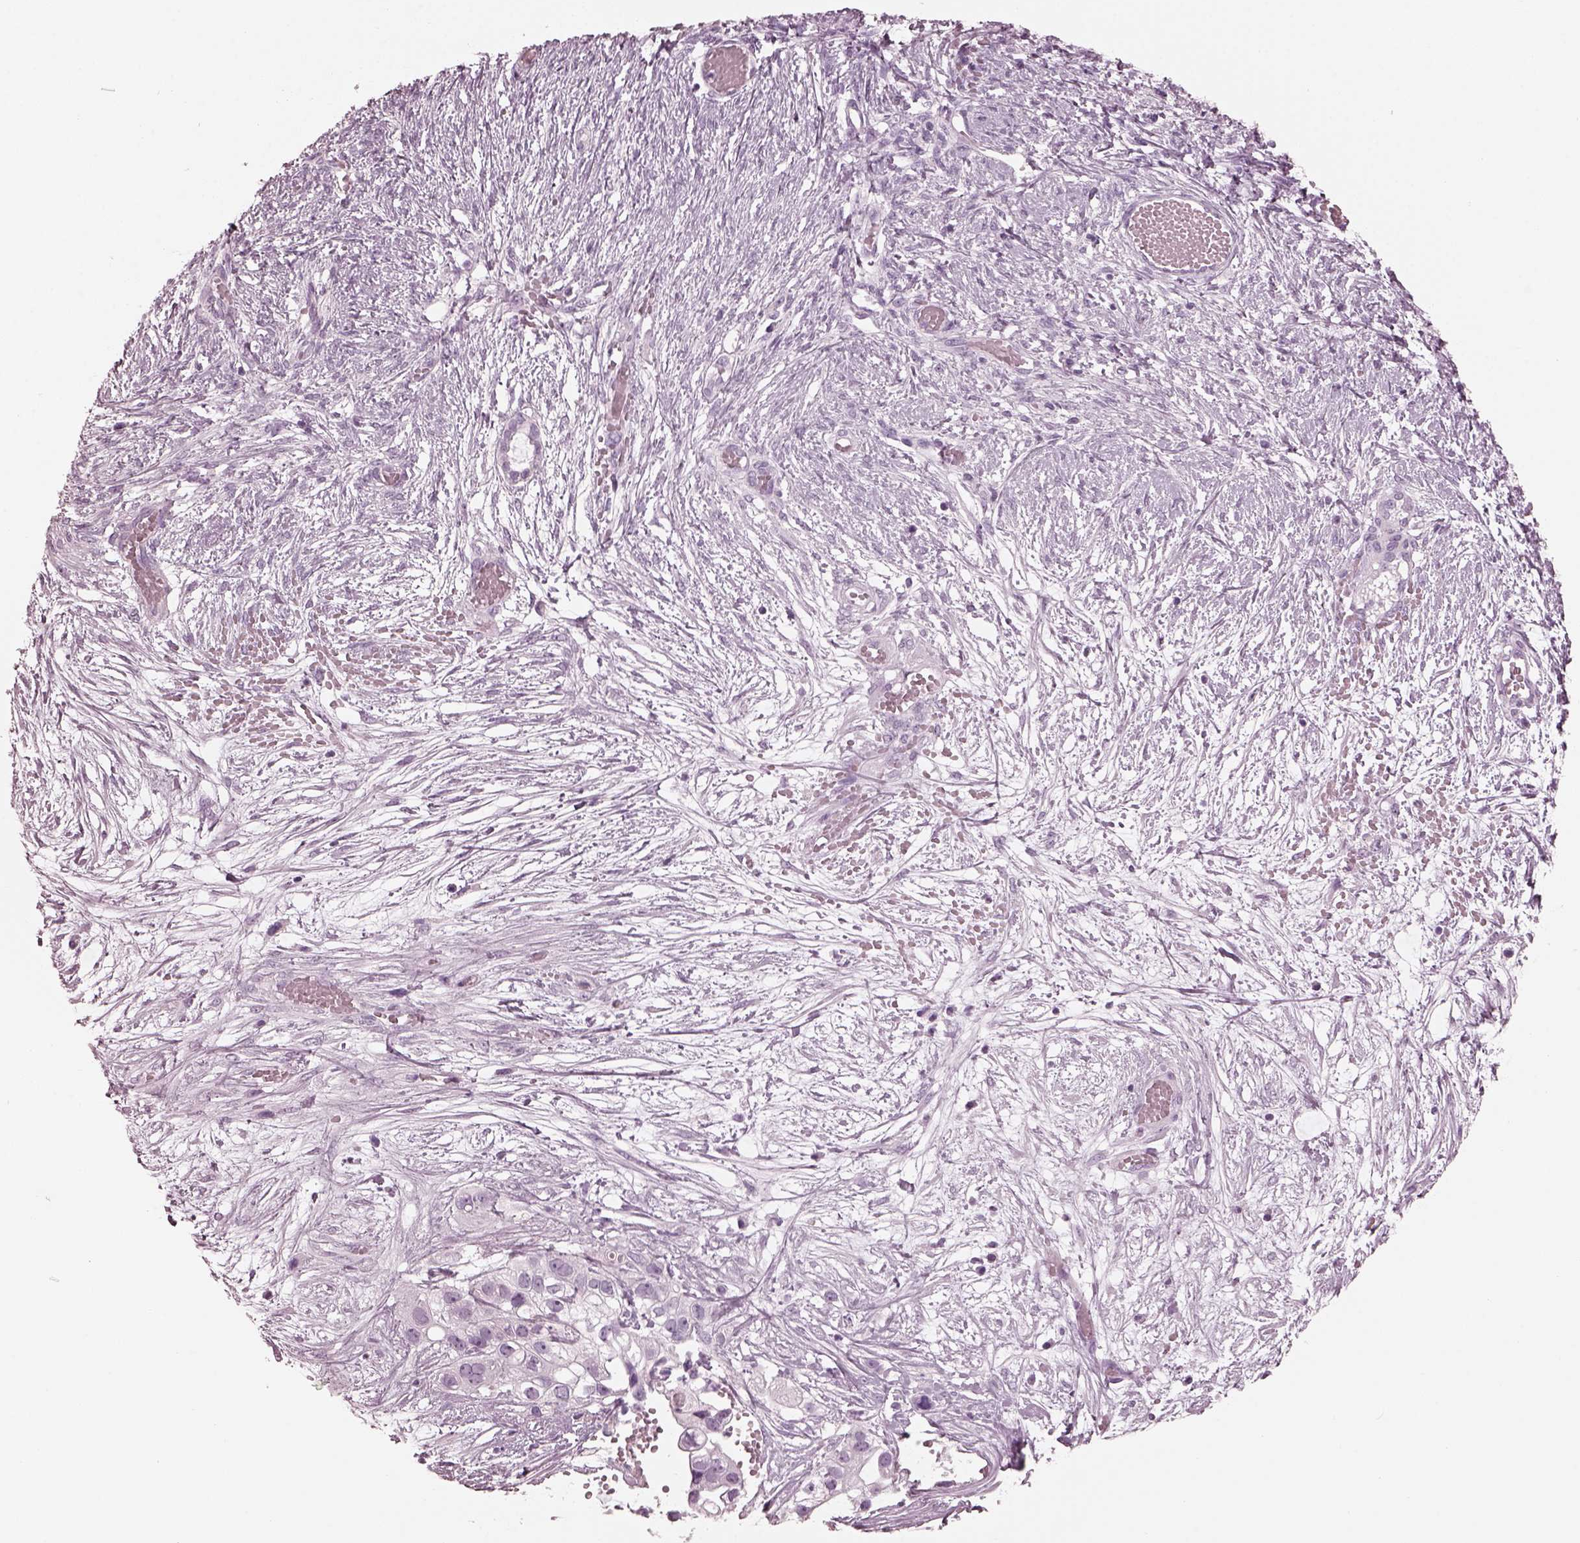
{"staining": {"intensity": "negative", "quantity": "none", "location": "none"}, "tissue": "ovarian cancer", "cell_type": "Tumor cells", "image_type": "cancer", "snomed": [{"axis": "morphology", "description": "Cystadenocarcinoma, serous, NOS"}, {"axis": "topography", "description": "Ovary"}], "caption": "Ovarian cancer (serous cystadenocarcinoma) was stained to show a protein in brown. There is no significant positivity in tumor cells. The staining was performed using DAB (3,3'-diaminobenzidine) to visualize the protein expression in brown, while the nuclei were stained in blue with hematoxylin (Magnification: 20x).", "gene": "FABP9", "patient": {"sex": "female", "age": 56}}